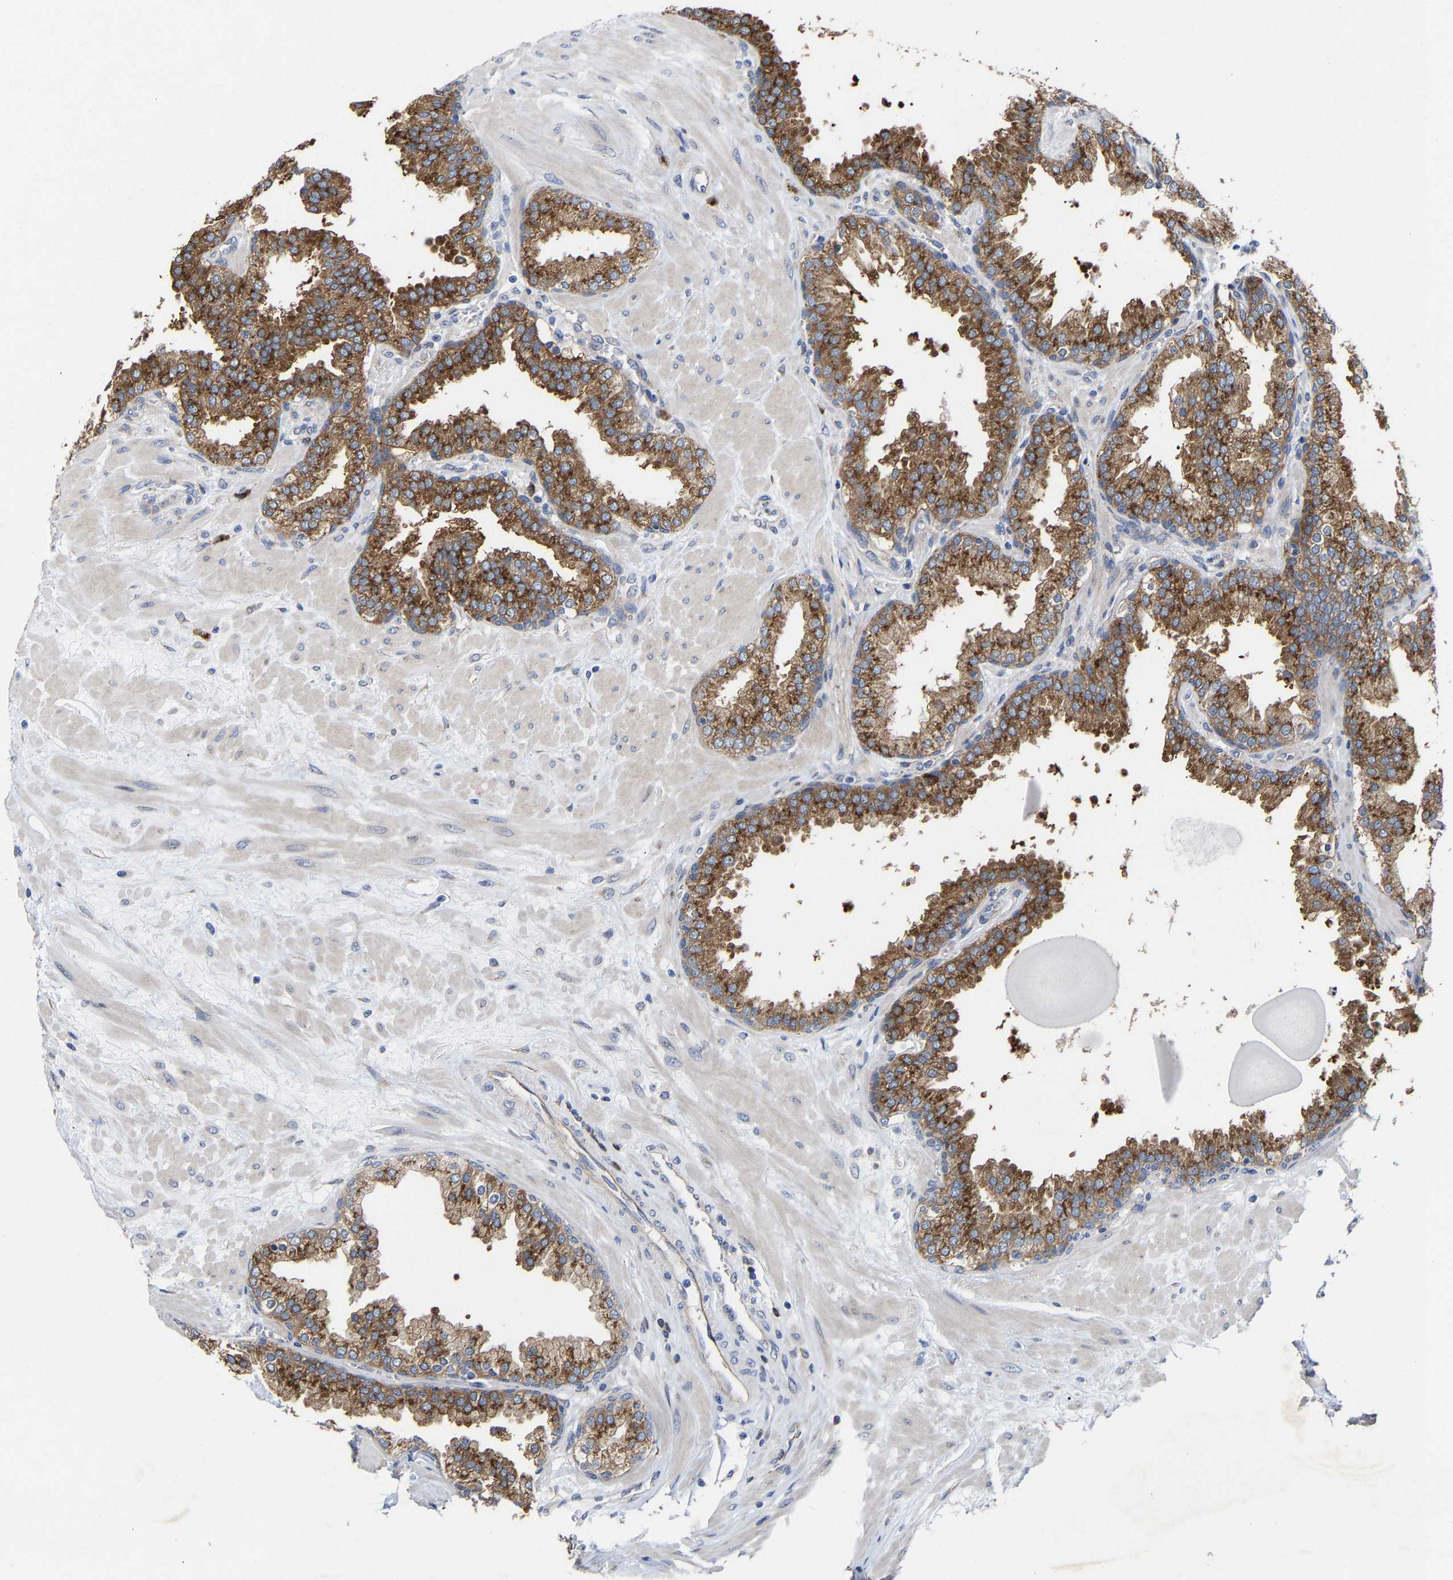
{"staining": {"intensity": "strong", "quantity": ">75%", "location": "cytoplasmic/membranous"}, "tissue": "prostate", "cell_type": "Glandular cells", "image_type": "normal", "snomed": [{"axis": "morphology", "description": "Normal tissue, NOS"}, {"axis": "topography", "description": "Prostate"}], "caption": "DAB immunohistochemical staining of benign human prostate demonstrates strong cytoplasmic/membranous protein staining in about >75% of glandular cells.", "gene": "PPP1R15A", "patient": {"sex": "male", "age": 51}}